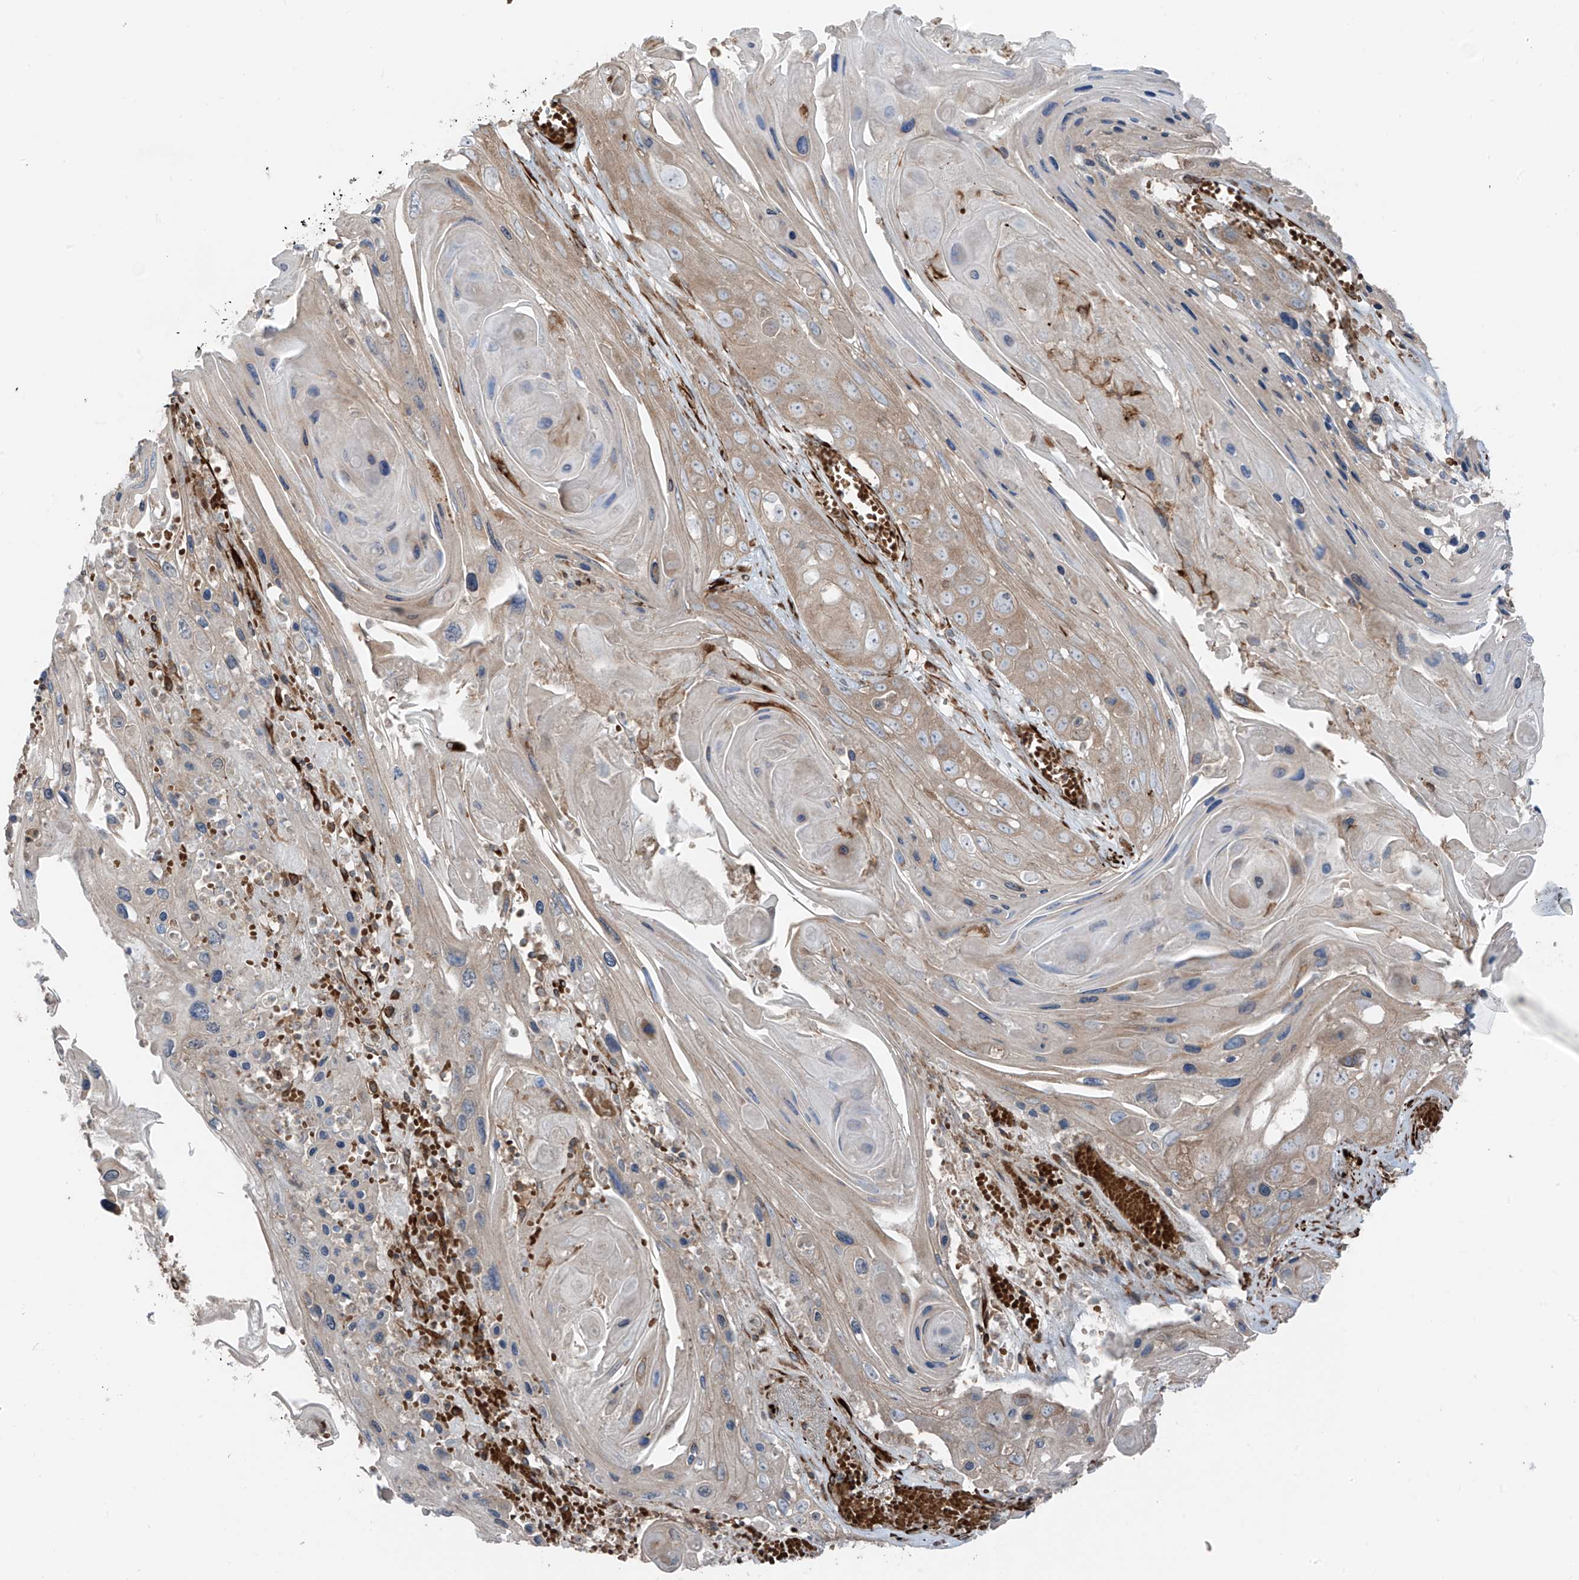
{"staining": {"intensity": "weak", "quantity": "25%-75%", "location": "cytoplasmic/membranous"}, "tissue": "skin cancer", "cell_type": "Tumor cells", "image_type": "cancer", "snomed": [{"axis": "morphology", "description": "Squamous cell carcinoma, NOS"}, {"axis": "topography", "description": "Skin"}], "caption": "Brown immunohistochemical staining in human skin cancer displays weak cytoplasmic/membranous expression in about 25%-75% of tumor cells.", "gene": "ERLEC1", "patient": {"sex": "male", "age": 55}}